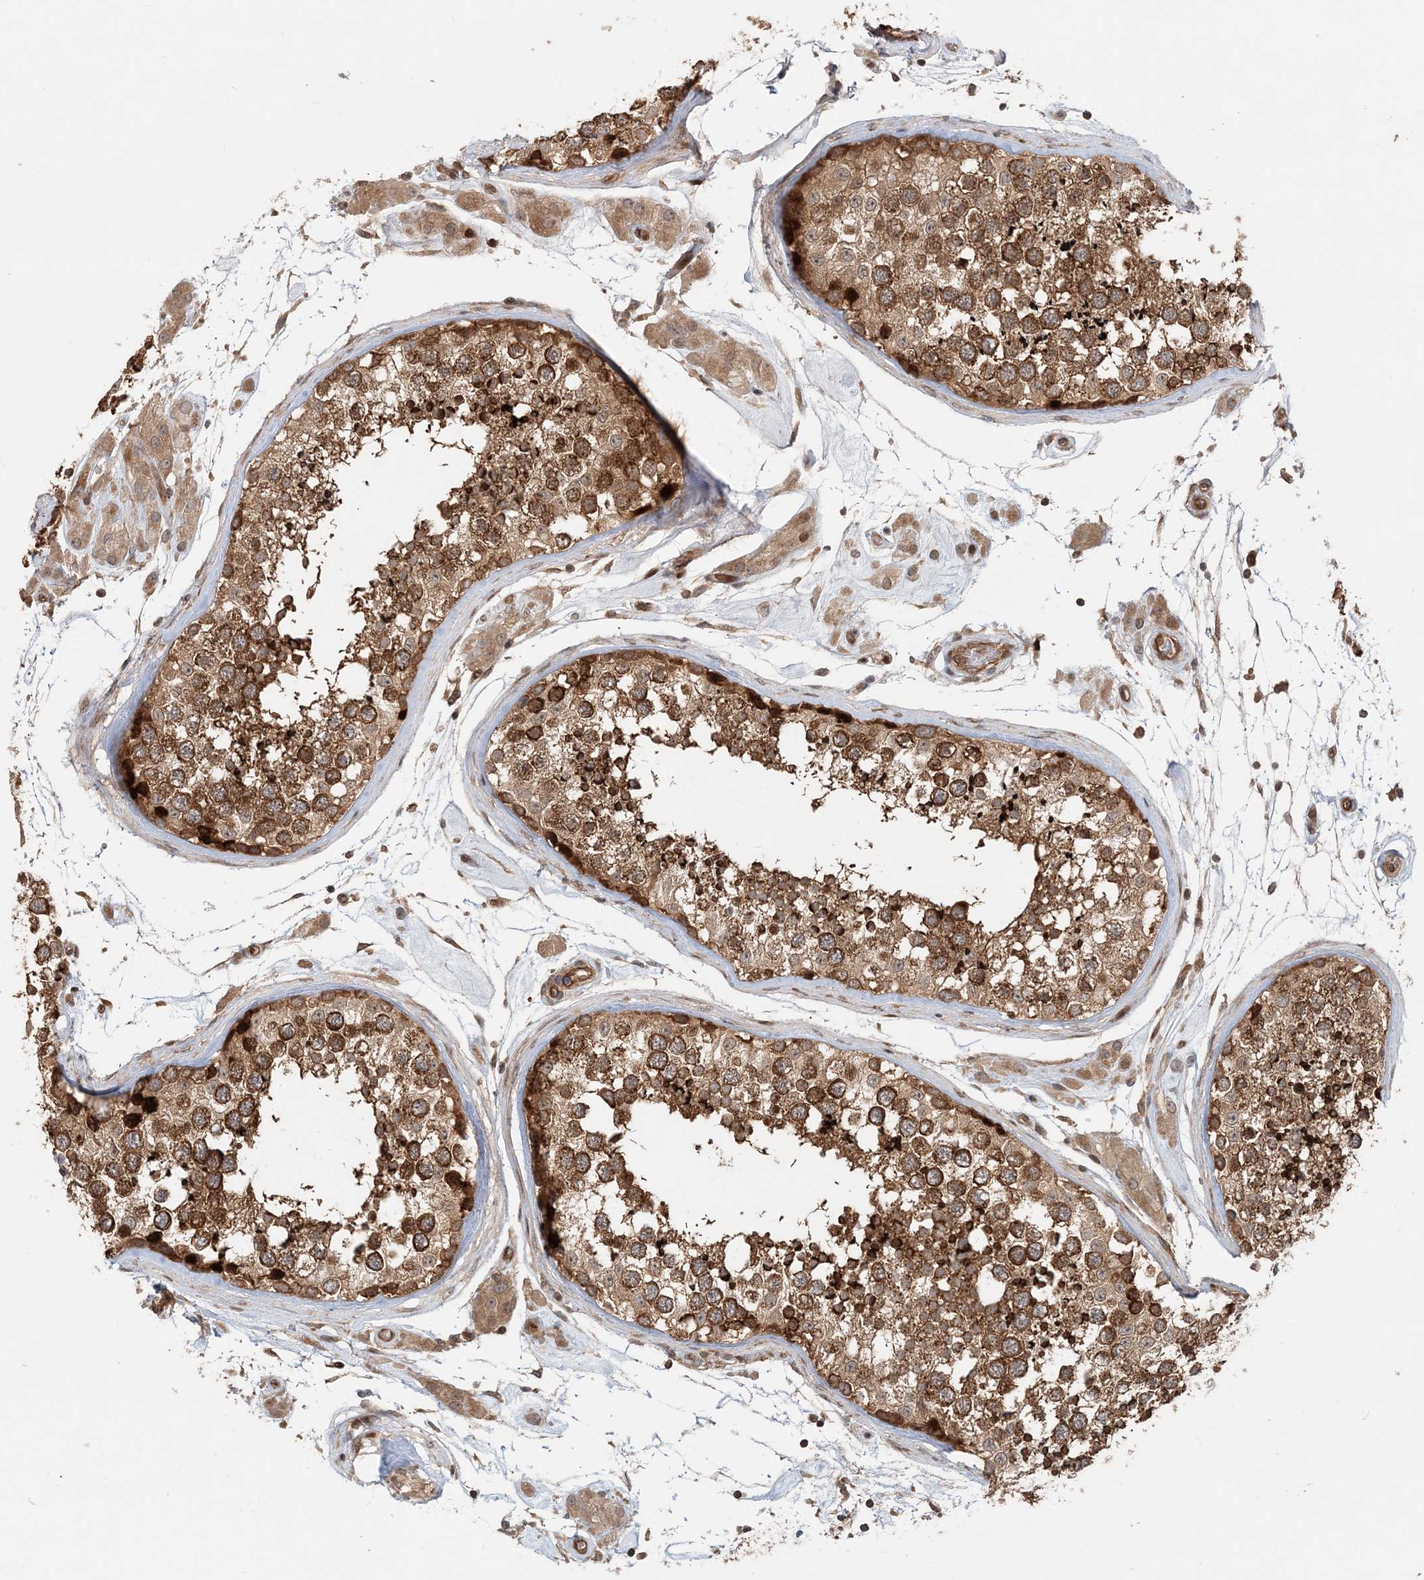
{"staining": {"intensity": "strong", "quantity": ">75%", "location": "cytoplasmic/membranous"}, "tissue": "testis", "cell_type": "Cells in seminiferous ducts", "image_type": "normal", "snomed": [{"axis": "morphology", "description": "Normal tissue, NOS"}, {"axis": "topography", "description": "Testis"}], "caption": "High-power microscopy captured an IHC micrograph of benign testis, revealing strong cytoplasmic/membranous expression in about >75% of cells in seminiferous ducts. (Stains: DAB (3,3'-diaminobenzidine) in brown, nuclei in blue, Microscopy: brightfield microscopy at high magnification).", "gene": "GEMIN5", "patient": {"sex": "male", "age": 46}}